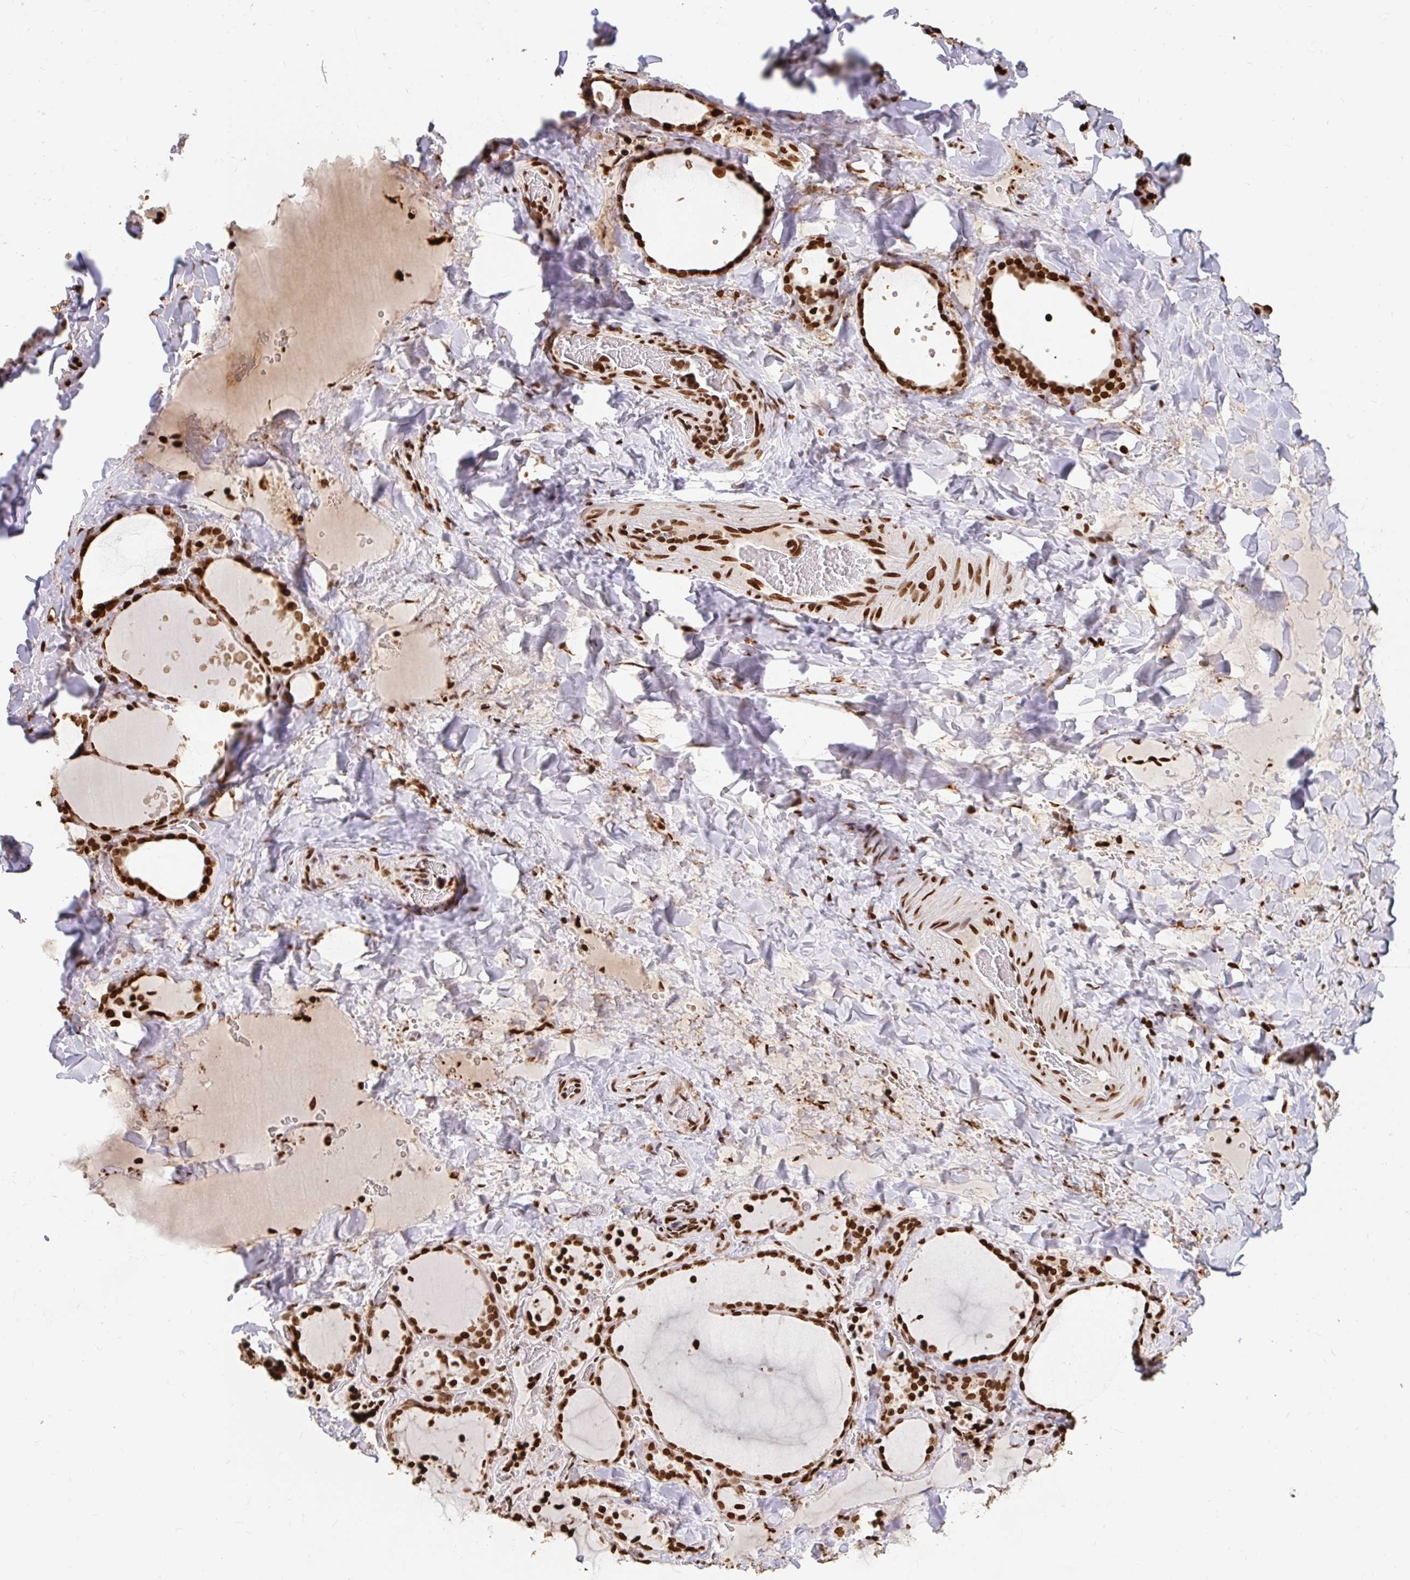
{"staining": {"intensity": "strong", "quantity": ">75%", "location": "nuclear"}, "tissue": "thyroid gland", "cell_type": "Glandular cells", "image_type": "normal", "snomed": [{"axis": "morphology", "description": "Normal tissue, NOS"}, {"axis": "topography", "description": "Thyroid gland"}], "caption": "Immunohistochemical staining of normal thyroid gland exhibits >75% levels of strong nuclear protein staining in approximately >75% of glandular cells. Using DAB (brown) and hematoxylin (blue) stains, captured at high magnification using brightfield microscopy.", "gene": "H2BC5", "patient": {"sex": "female", "age": 36}}